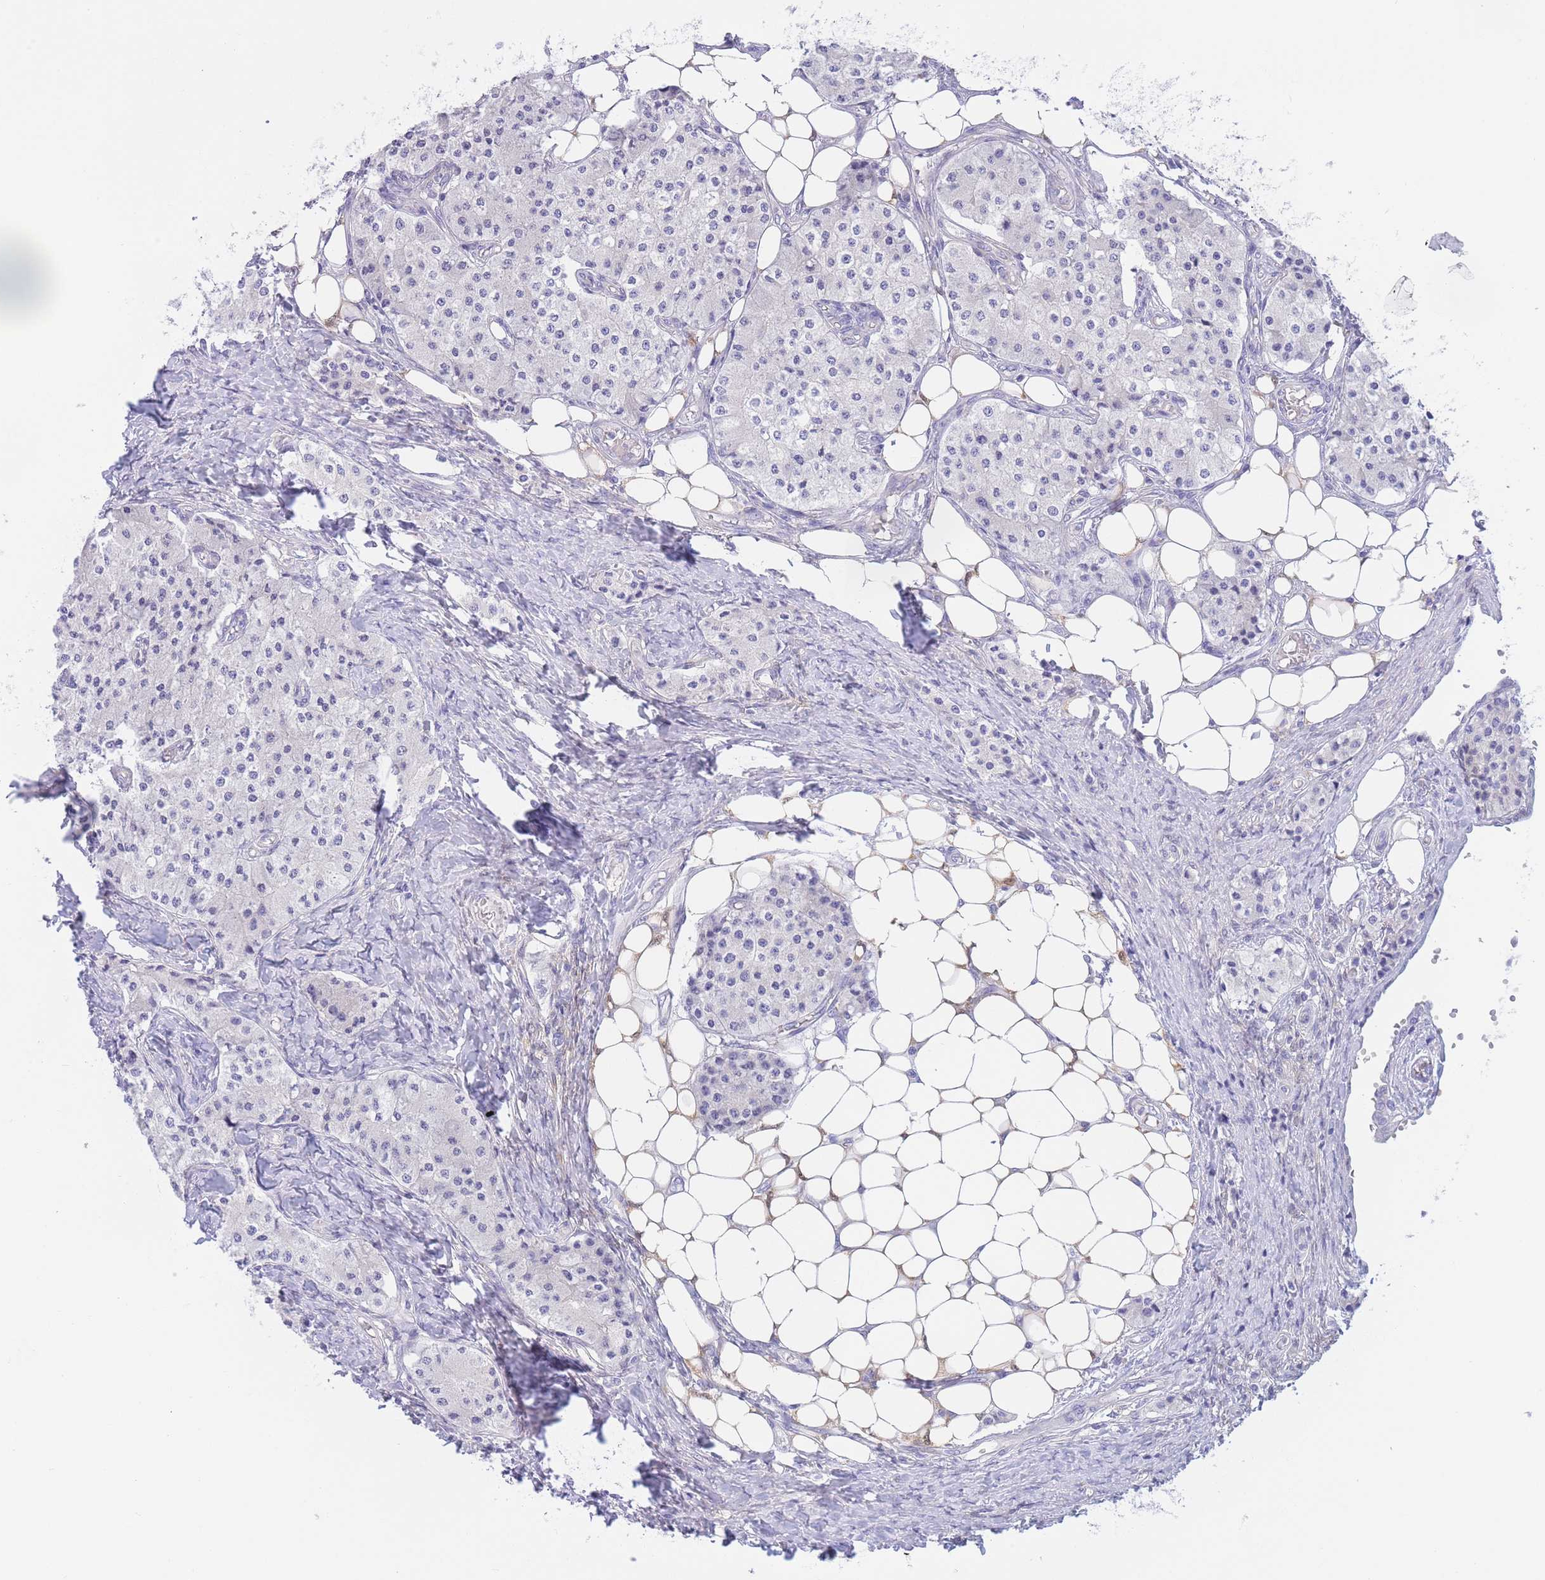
{"staining": {"intensity": "negative", "quantity": "none", "location": "none"}, "tissue": "carcinoid", "cell_type": "Tumor cells", "image_type": "cancer", "snomed": [{"axis": "morphology", "description": "Carcinoid, malignant, NOS"}, {"axis": "topography", "description": "Colon"}], "caption": "Human carcinoid (malignant) stained for a protein using IHC reveals no expression in tumor cells.", "gene": "PCDHB3", "patient": {"sex": "female", "age": 52}}